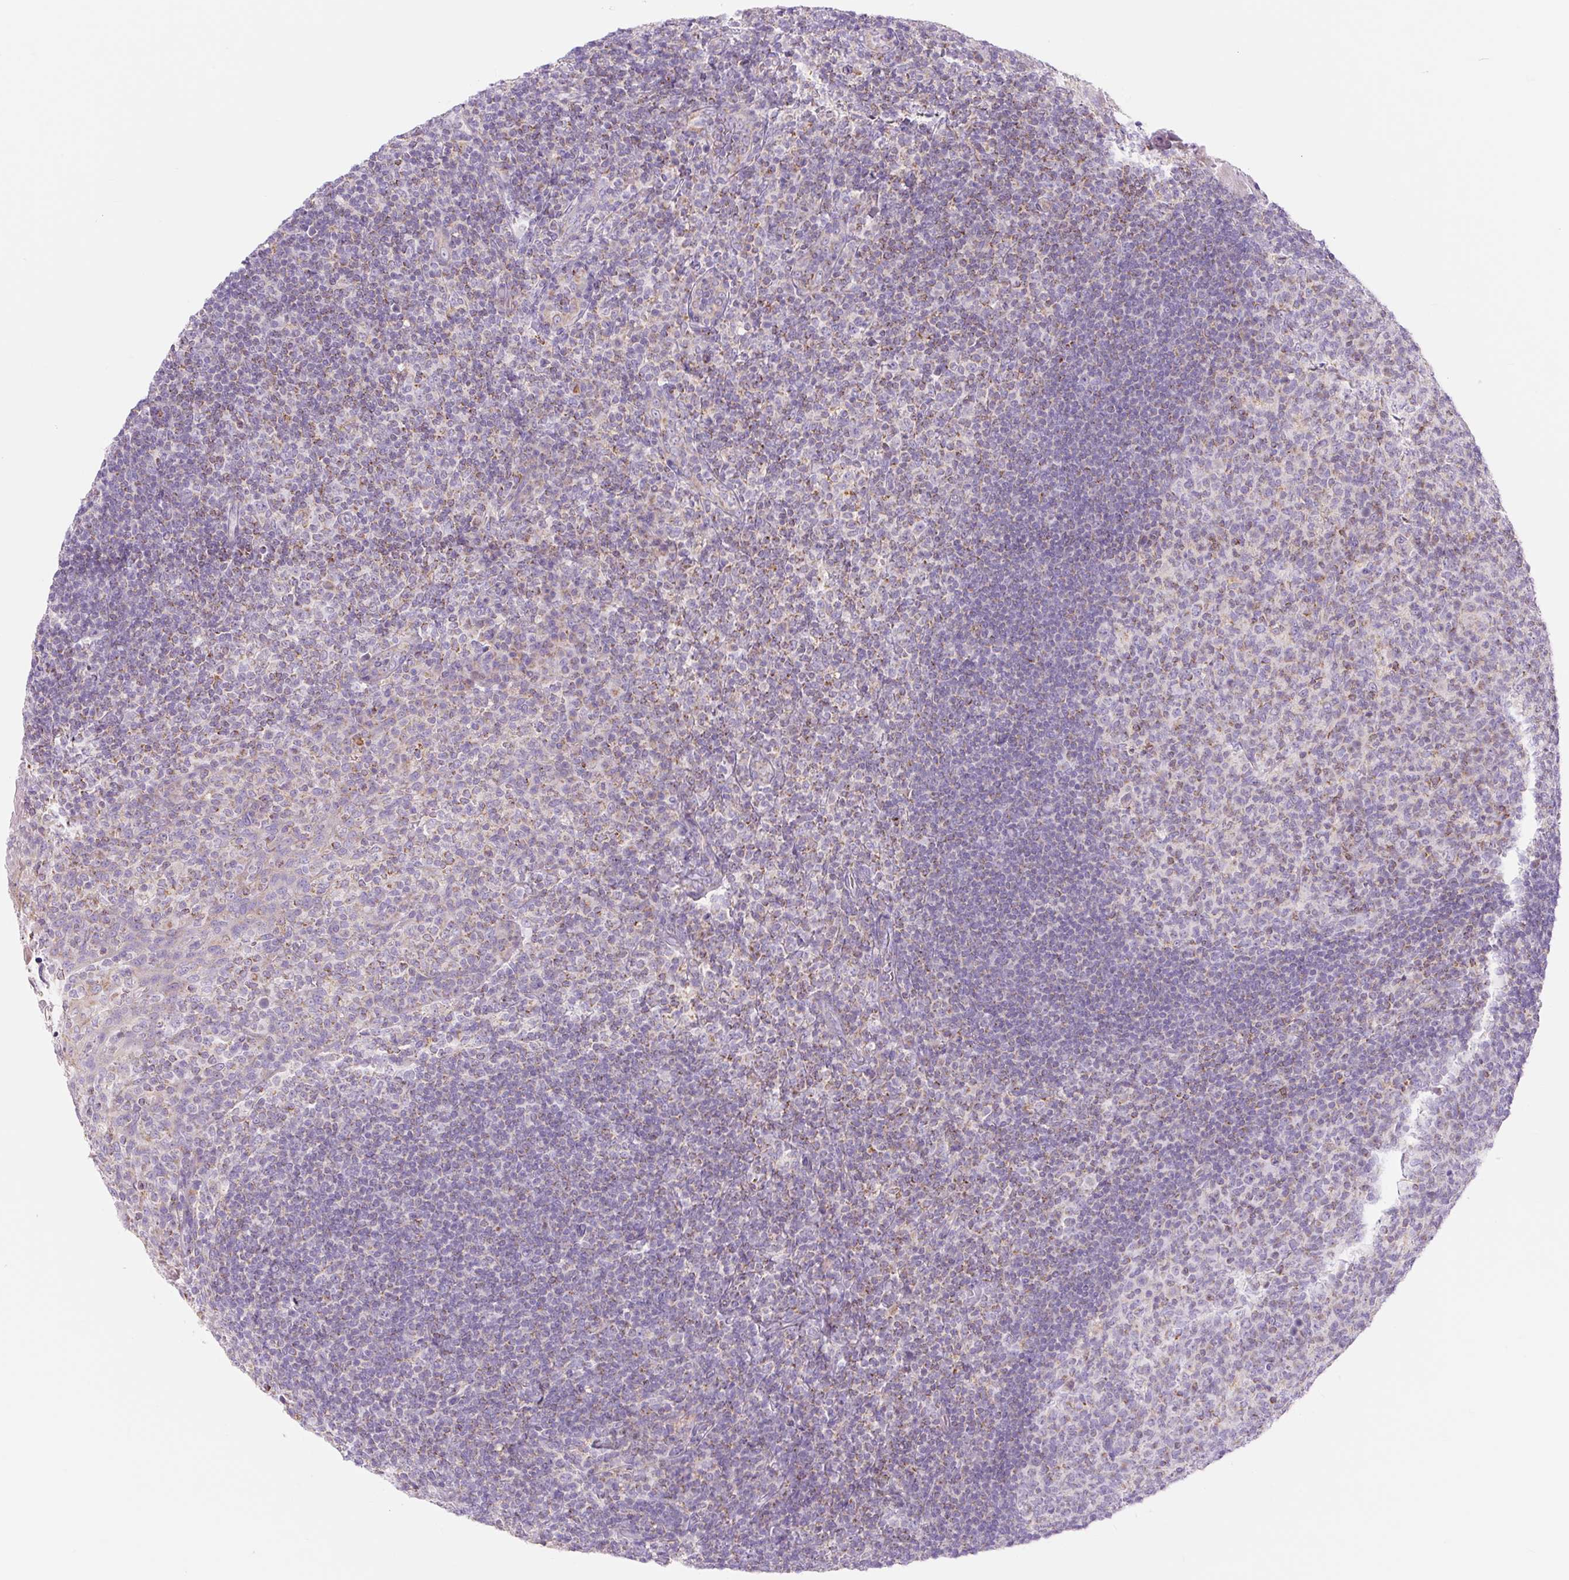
{"staining": {"intensity": "weak", "quantity": "<25%", "location": "cytoplasmic/membranous"}, "tissue": "tonsil", "cell_type": "Germinal center cells", "image_type": "normal", "snomed": [{"axis": "morphology", "description": "Normal tissue, NOS"}, {"axis": "topography", "description": "Tonsil"}], "caption": "Immunohistochemistry (IHC) histopathology image of normal tonsil: tonsil stained with DAB demonstrates no significant protein positivity in germinal center cells.", "gene": "FOCAD", "patient": {"sex": "female", "age": 10}}